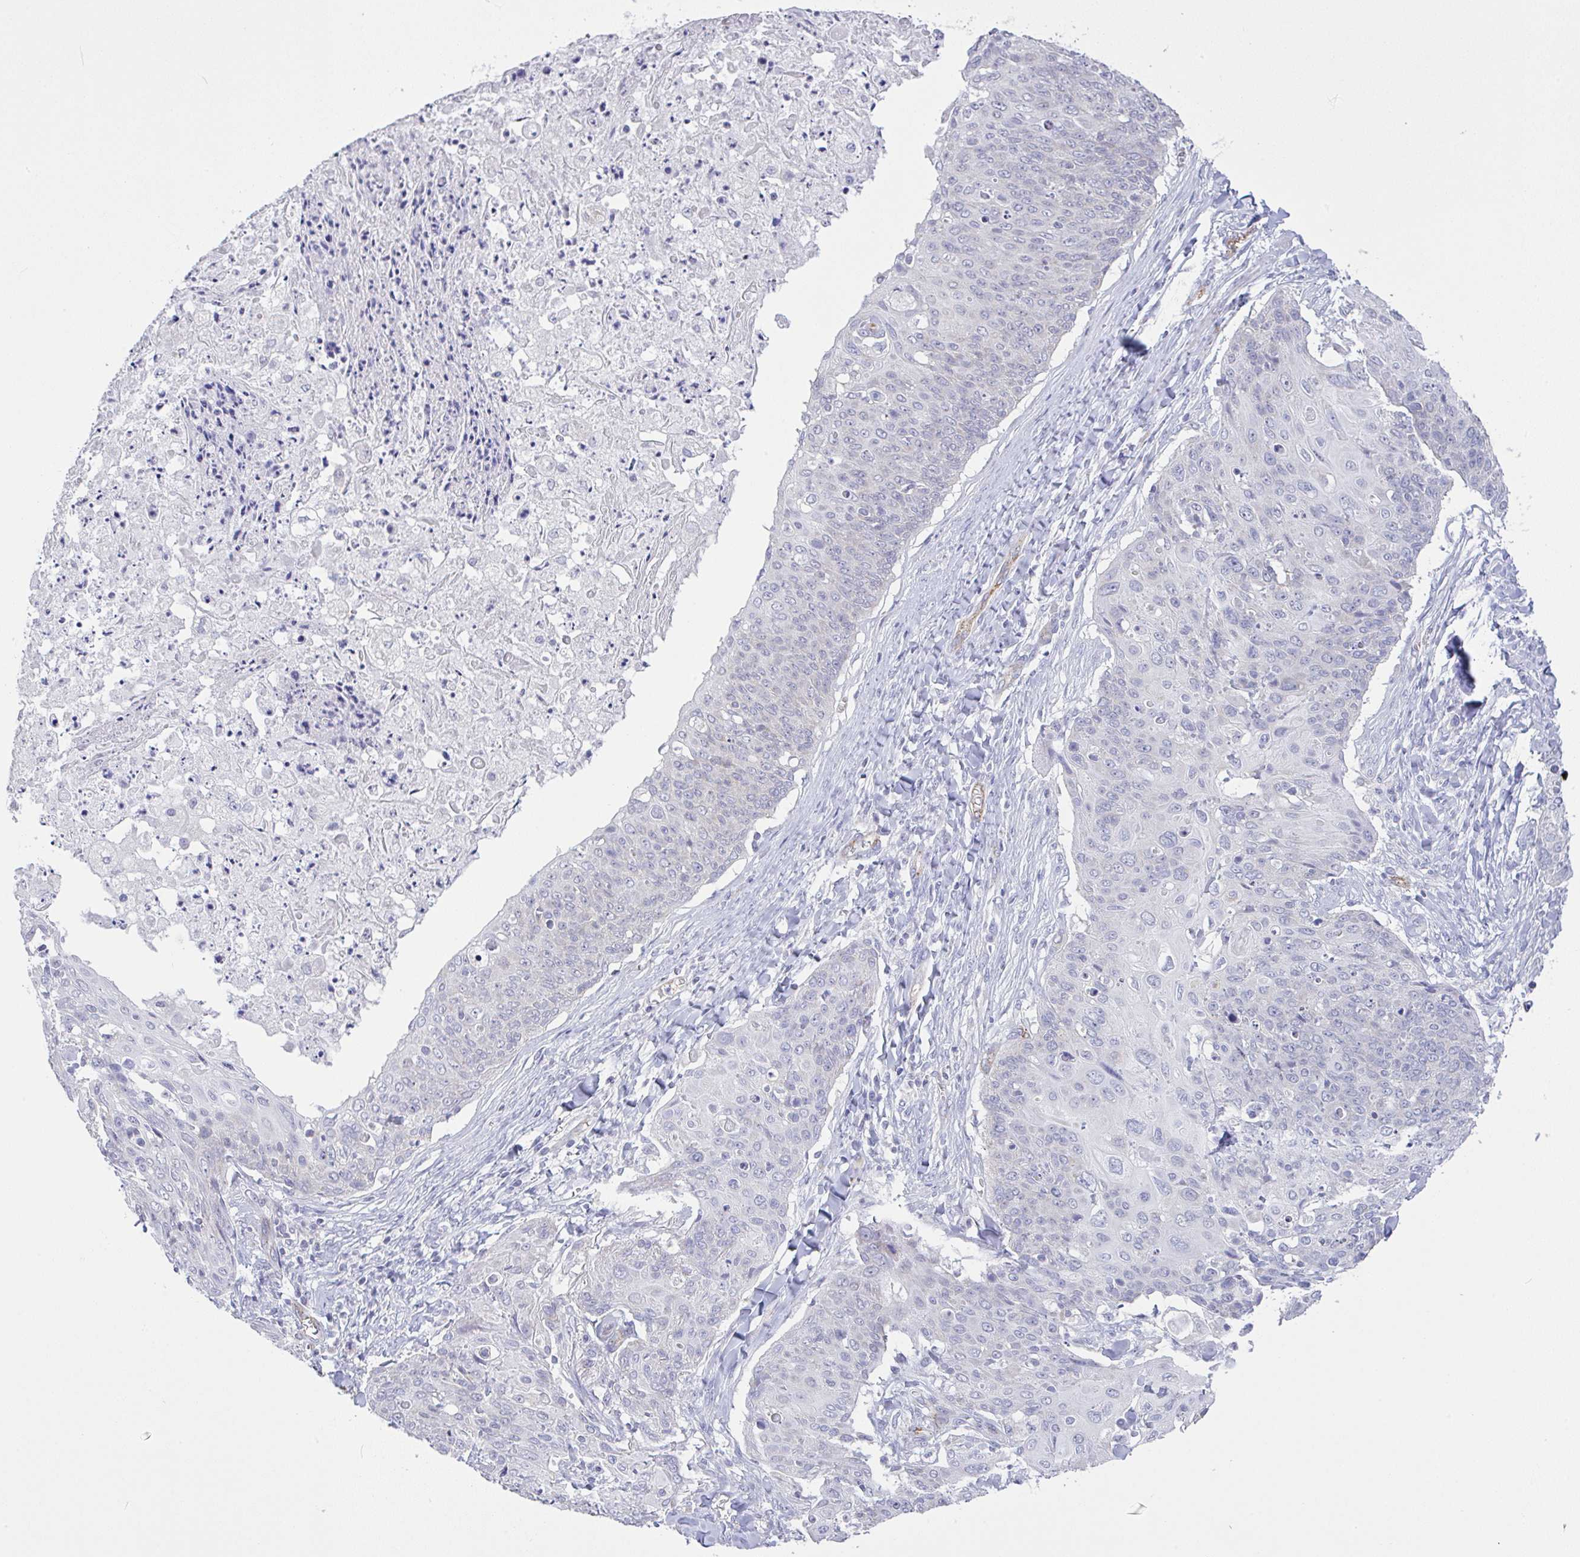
{"staining": {"intensity": "negative", "quantity": "none", "location": "none"}, "tissue": "skin cancer", "cell_type": "Tumor cells", "image_type": "cancer", "snomed": [{"axis": "morphology", "description": "Squamous cell carcinoma, NOS"}, {"axis": "topography", "description": "Skin"}, {"axis": "topography", "description": "Vulva"}], "caption": "Human squamous cell carcinoma (skin) stained for a protein using immunohistochemistry (IHC) displays no staining in tumor cells.", "gene": "PLCD4", "patient": {"sex": "female", "age": 85}}